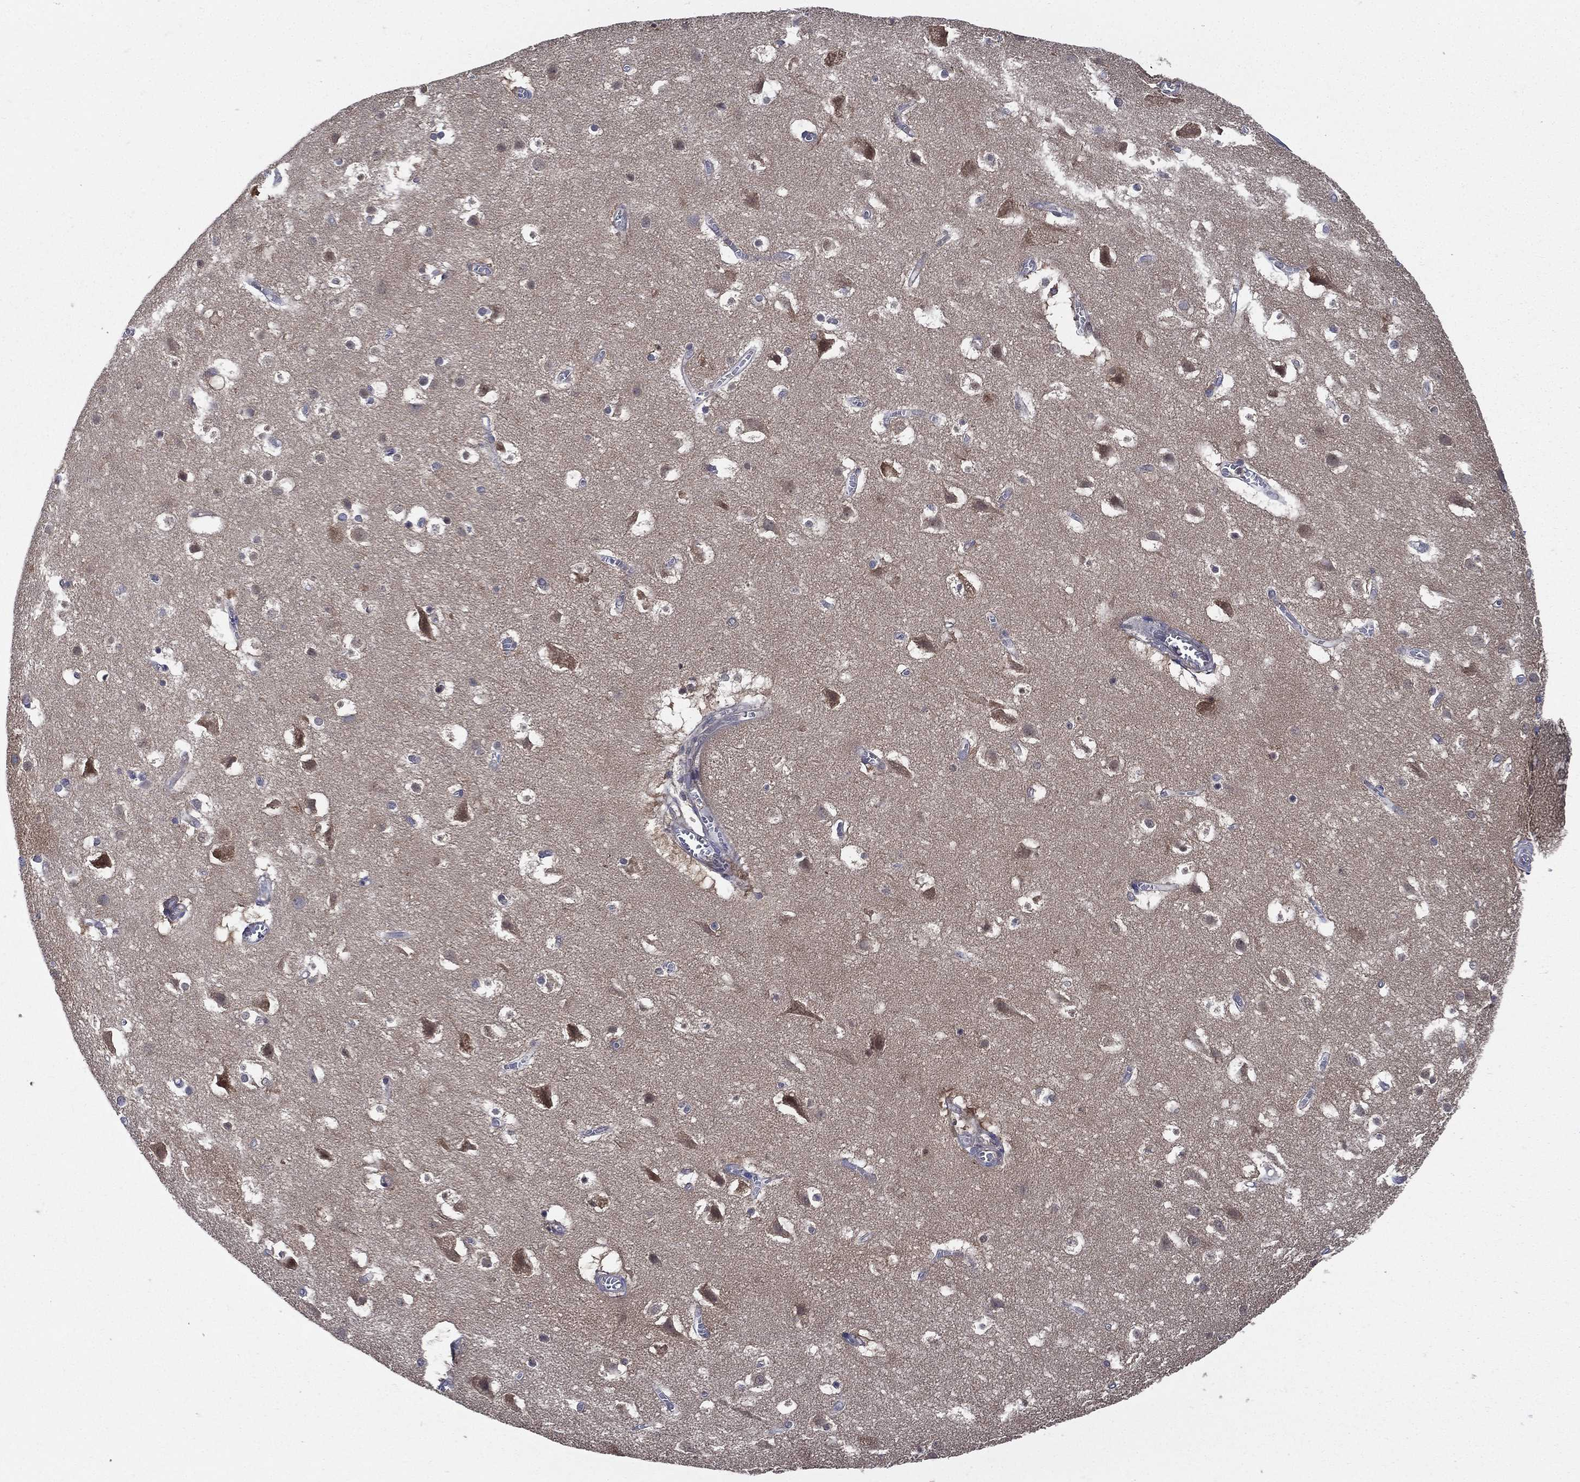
{"staining": {"intensity": "negative", "quantity": "none", "location": "none"}, "tissue": "cerebral cortex", "cell_type": "Endothelial cells", "image_type": "normal", "snomed": [{"axis": "morphology", "description": "Normal tissue, NOS"}, {"axis": "topography", "description": "Cerebral cortex"}], "caption": "This is an IHC micrograph of normal human cerebral cortex. There is no staining in endothelial cells.", "gene": "SMPD3", "patient": {"sex": "male", "age": 59}}